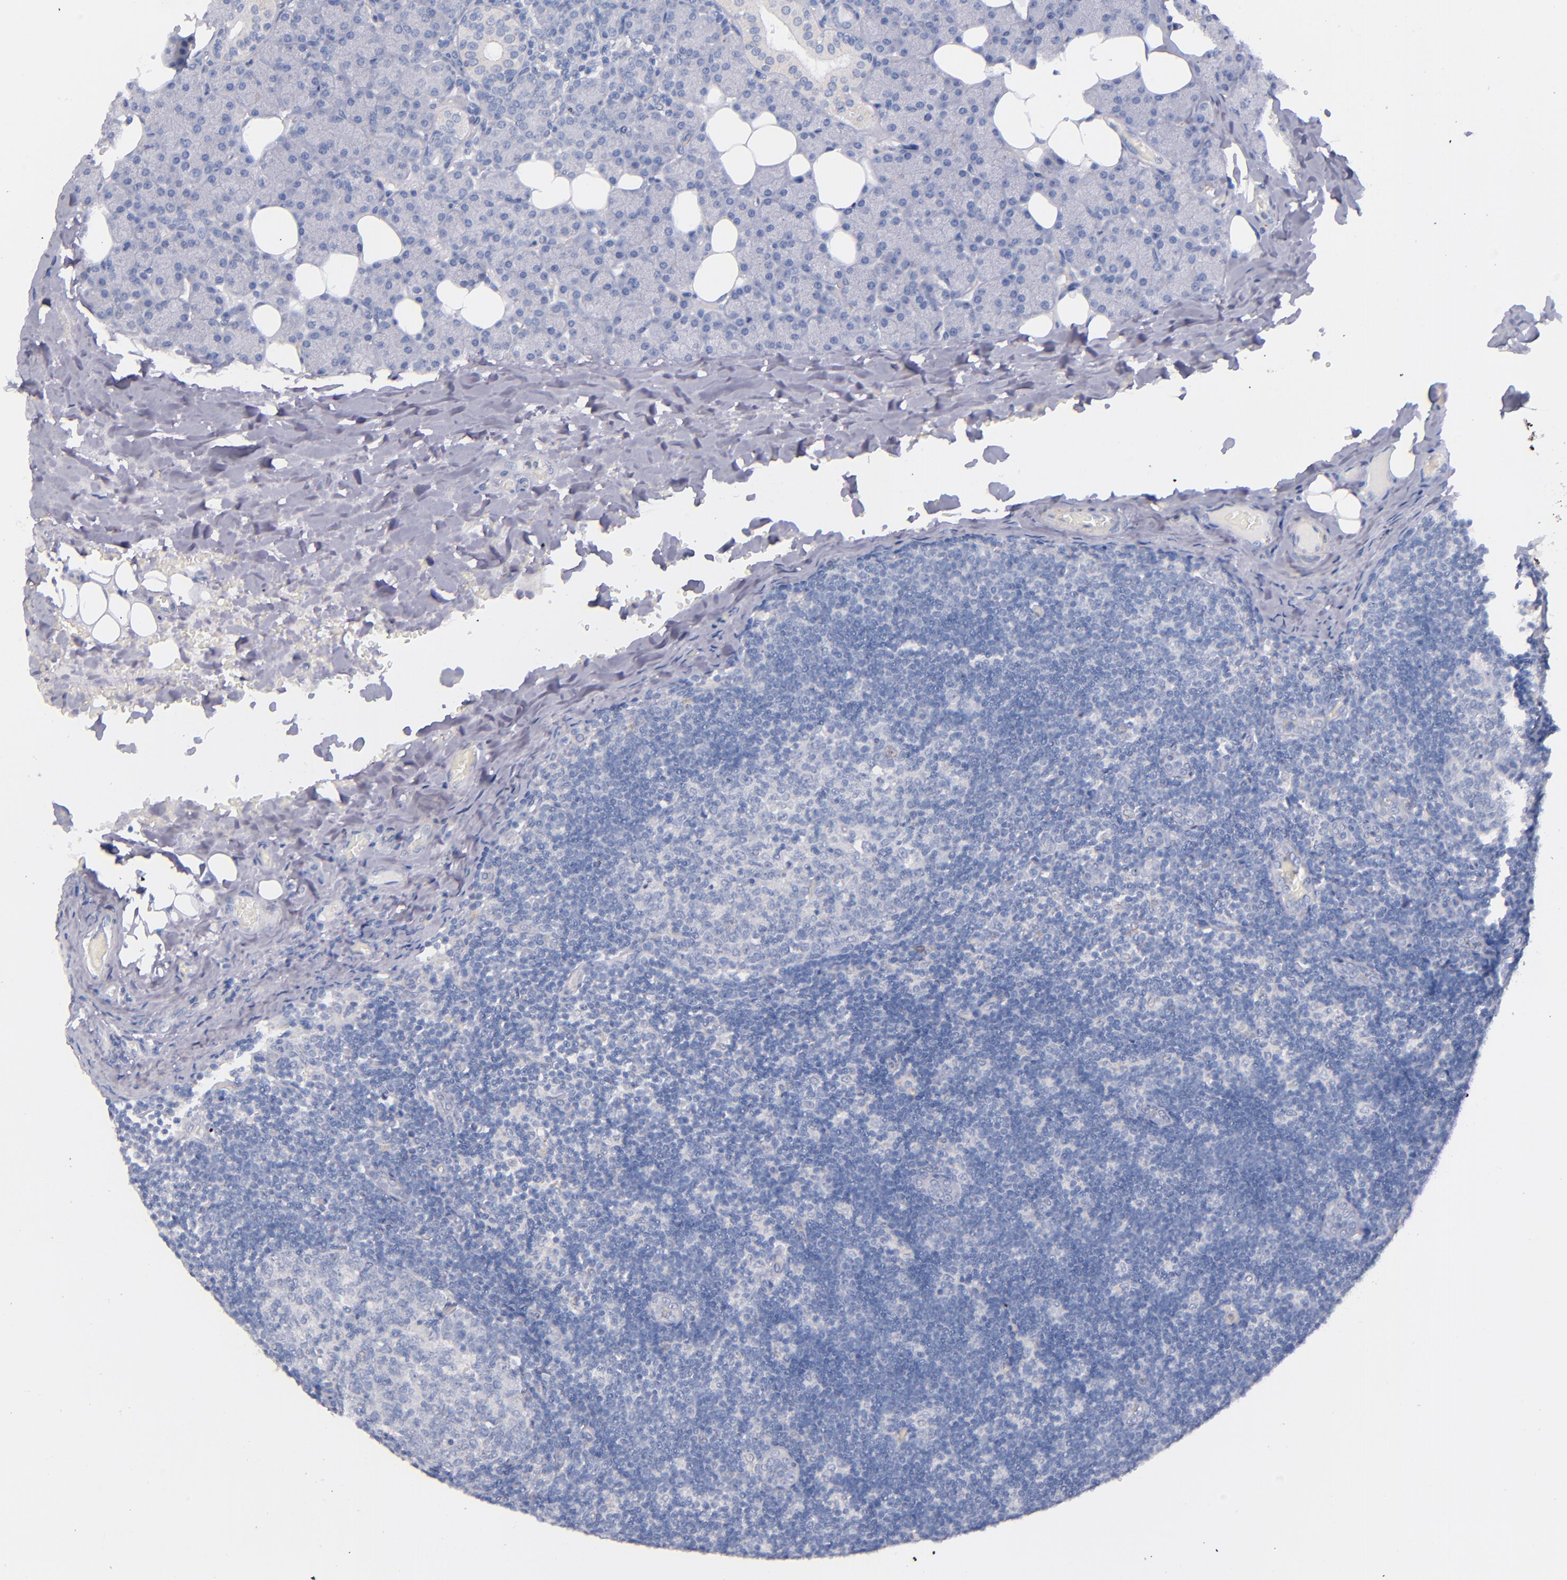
{"staining": {"intensity": "negative", "quantity": "none", "location": "none"}, "tissue": "lymph node", "cell_type": "Germinal center cells", "image_type": "normal", "snomed": [{"axis": "morphology", "description": "Normal tissue, NOS"}, {"axis": "topography", "description": "Lymph node"}, {"axis": "topography", "description": "Salivary gland"}], "caption": "High power microscopy micrograph of an immunohistochemistry (IHC) histopathology image of normal lymph node, revealing no significant staining in germinal center cells.", "gene": "CNTNAP2", "patient": {"sex": "male", "age": 8}}